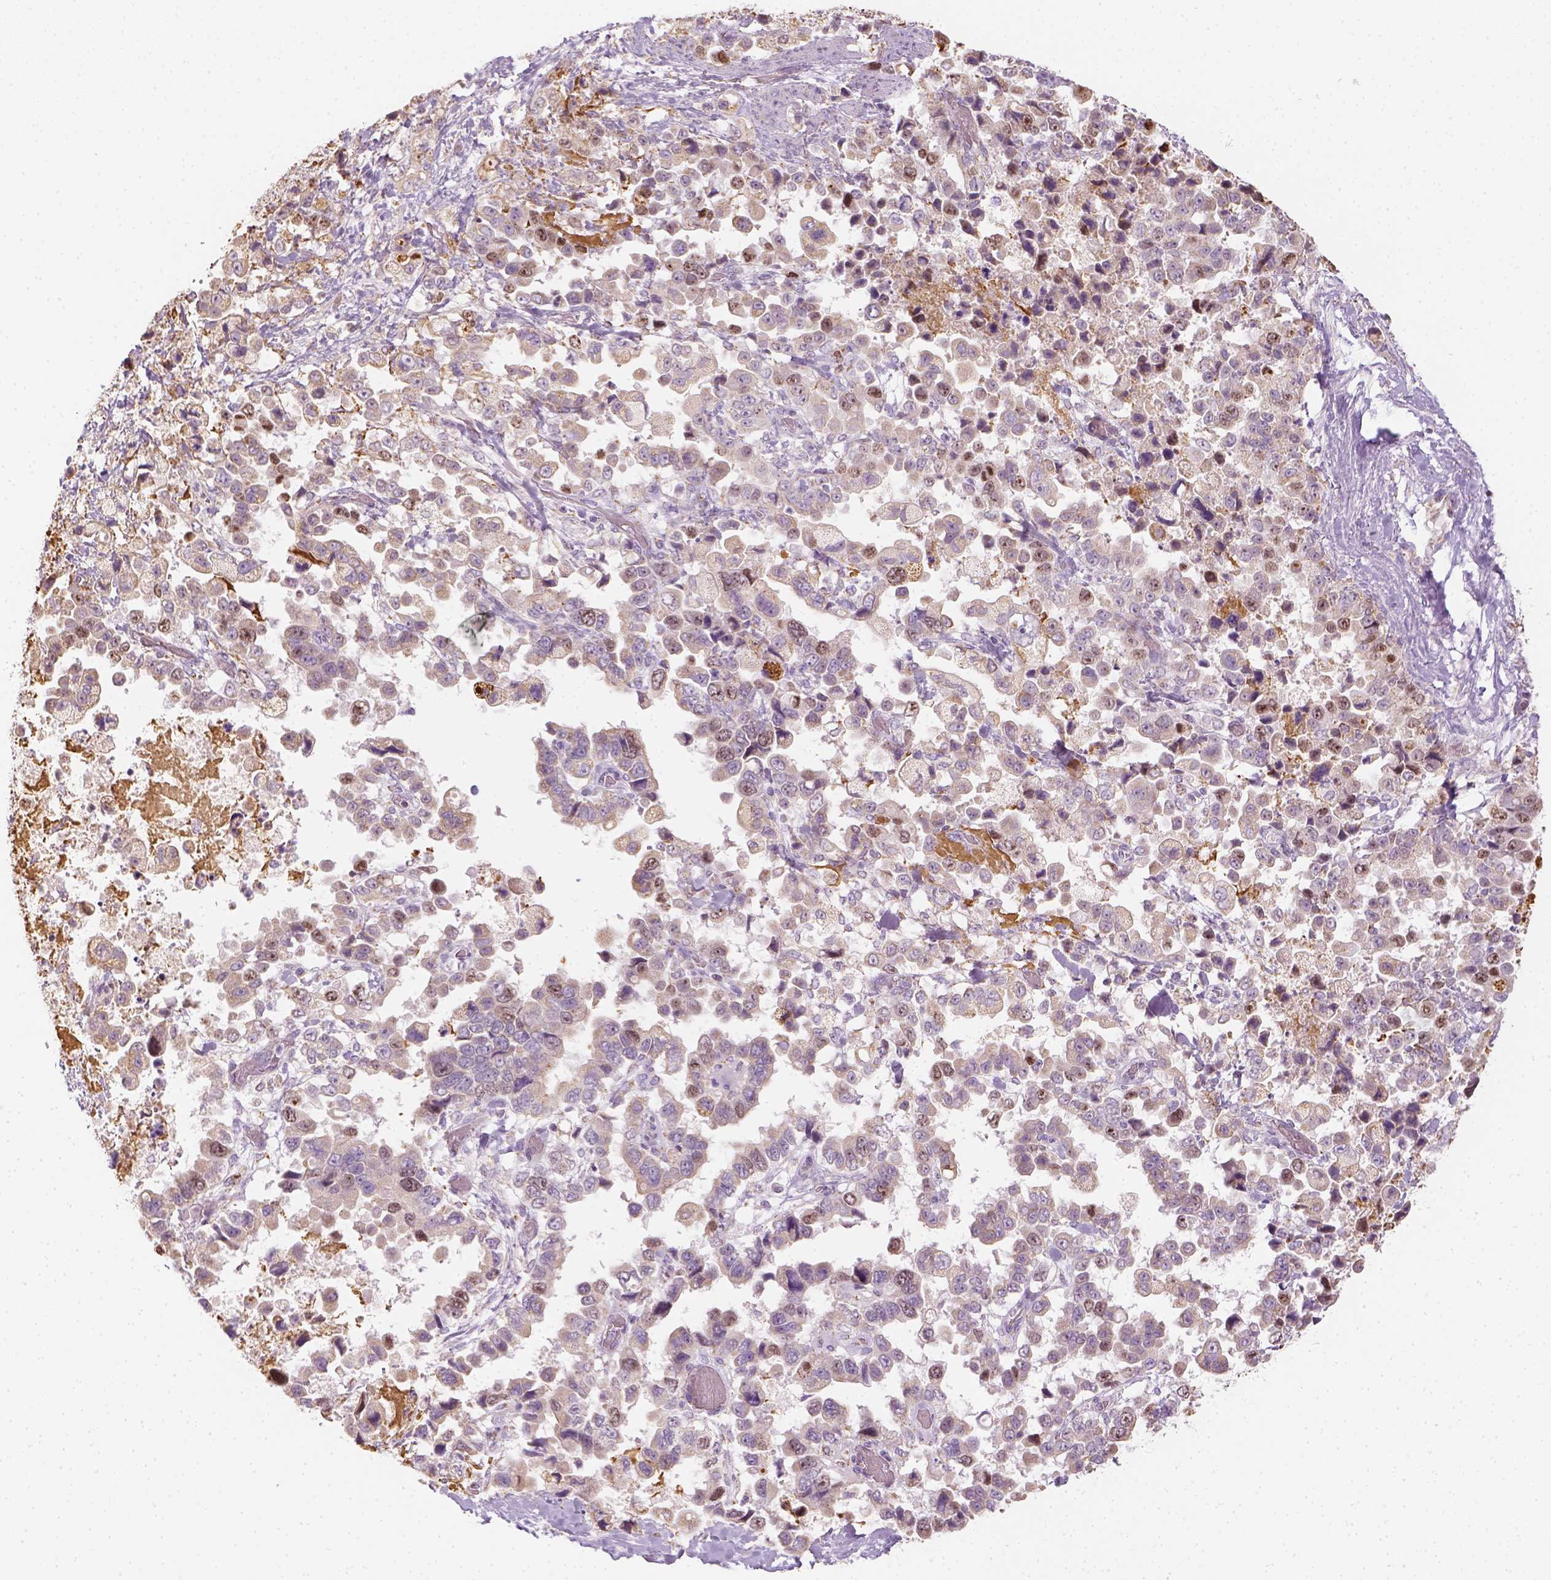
{"staining": {"intensity": "moderate", "quantity": "25%-75%", "location": "cytoplasmic/membranous"}, "tissue": "stomach cancer", "cell_type": "Tumor cells", "image_type": "cancer", "snomed": [{"axis": "morphology", "description": "Adenocarcinoma, NOS"}, {"axis": "topography", "description": "Stomach"}], "caption": "A medium amount of moderate cytoplasmic/membranous positivity is identified in approximately 25%-75% of tumor cells in adenocarcinoma (stomach) tissue.", "gene": "LCA5", "patient": {"sex": "male", "age": 59}}